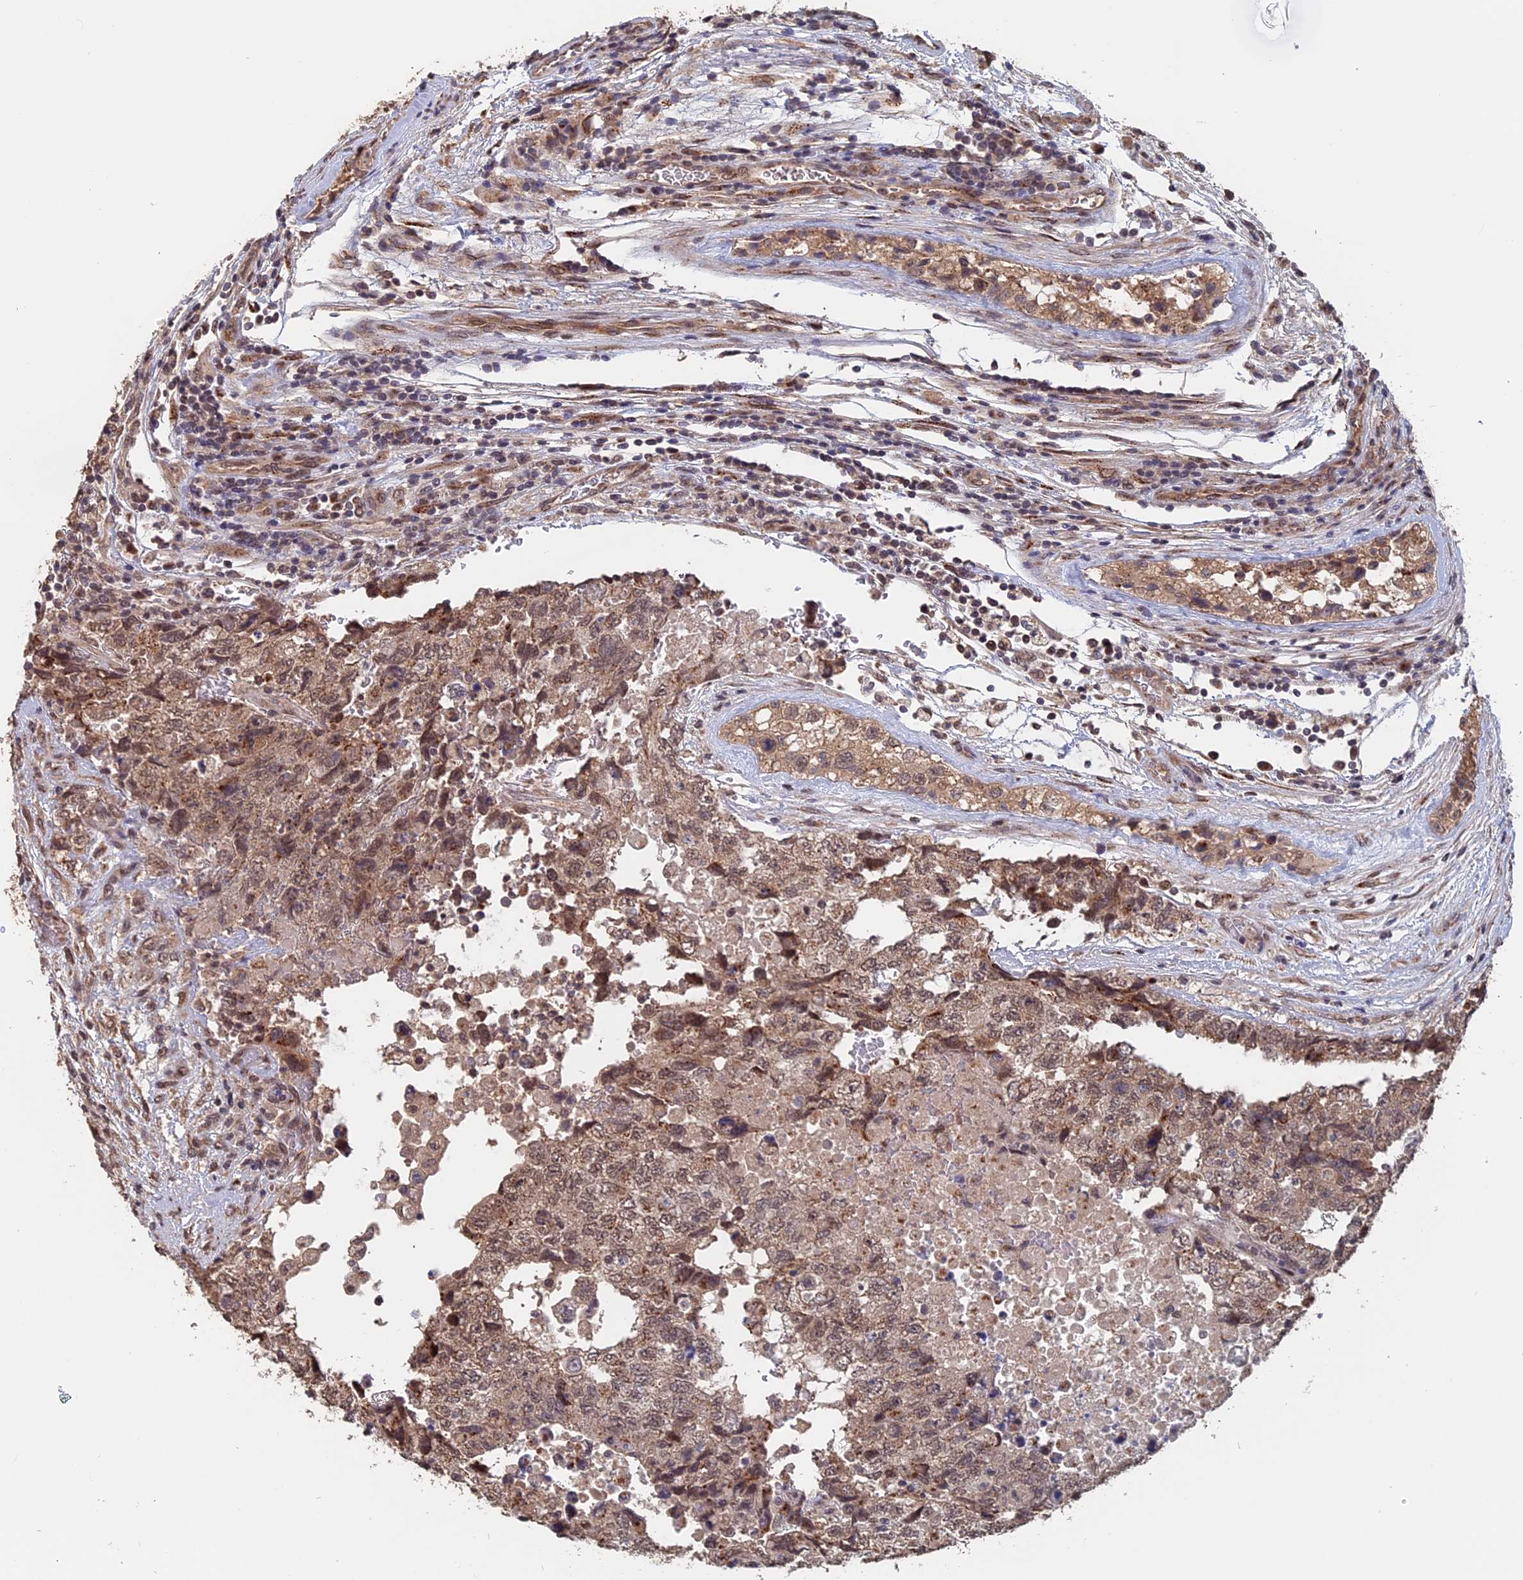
{"staining": {"intensity": "weak", "quantity": ">75%", "location": "cytoplasmic/membranous,nuclear"}, "tissue": "testis cancer", "cell_type": "Tumor cells", "image_type": "cancer", "snomed": [{"axis": "morphology", "description": "Carcinoma, Embryonal, NOS"}, {"axis": "topography", "description": "Testis"}], "caption": "There is low levels of weak cytoplasmic/membranous and nuclear staining in tumor cells of testis cancer (embryonal carcinoma), as demonstrated by immunohistochemical staining (brown color).", "gene": "PIGQ", "patient": {"sex": "male", "age": 36}}